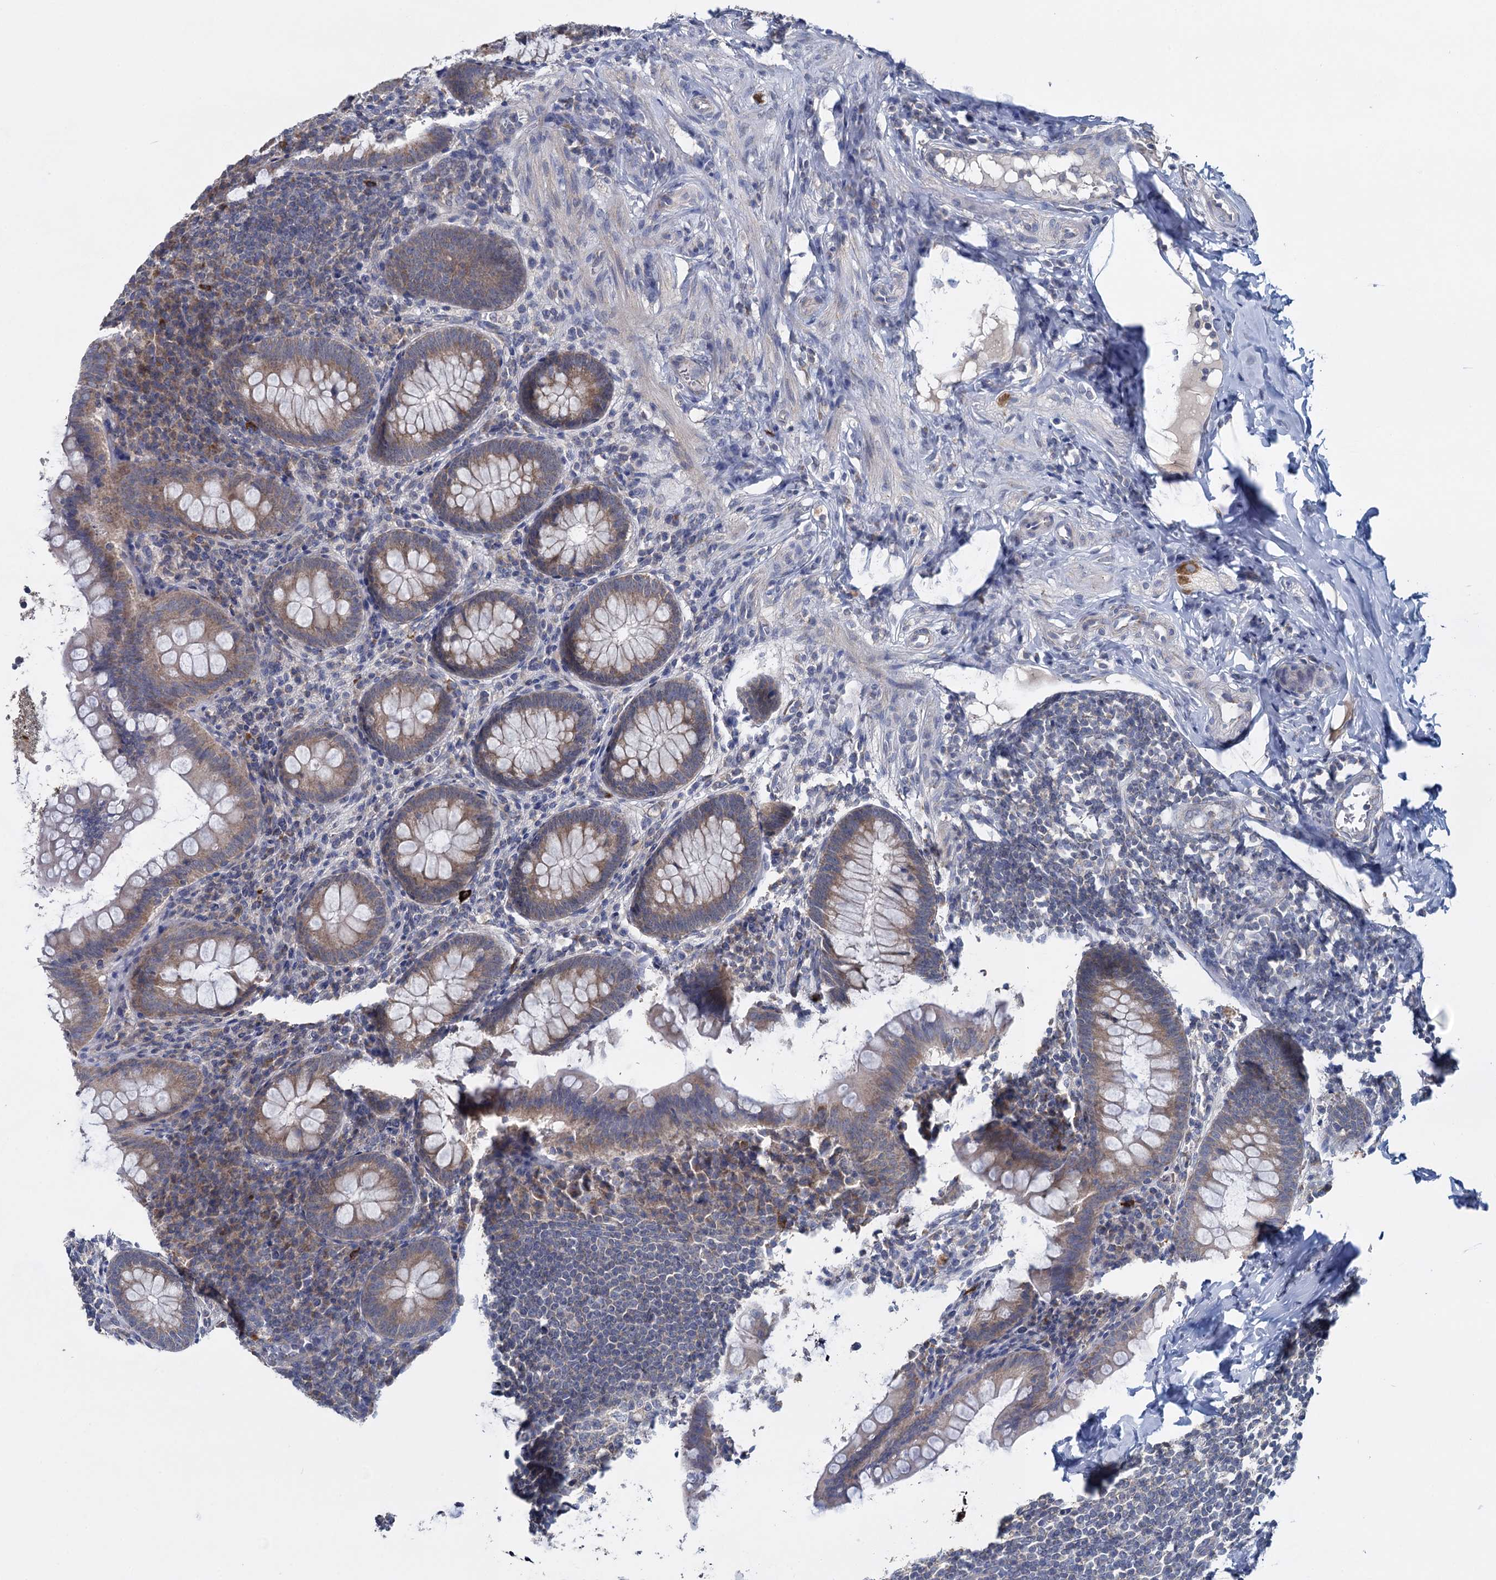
{"staining": {"intensity": "moderate", "quantity": ">75%", "location": "cytoplasmic/membranous"}, "tissue": "appendix", "cell_type": "Glandular cells", "image_type": "normal", "snomed": [{"axis": "morphology", "description": "Normal tissue, NOS"}, {"axis": "topography", "description": "Appendix"}], "caption": "High-magnification brightfield microscopy of unremarkable appendix stained with DAB (3,3'-diaminobenzidine) (brown) and counterstained with hematoxylin (blue). glandular cells exhibit moderate cytoplasmic/membranous expression is appreciated in about>75% of cells. (Brightfield microscopy of DAB IHC at high magnification).", "gene": "GSTM2", "patient": {"sex": "female", "age": 33}}